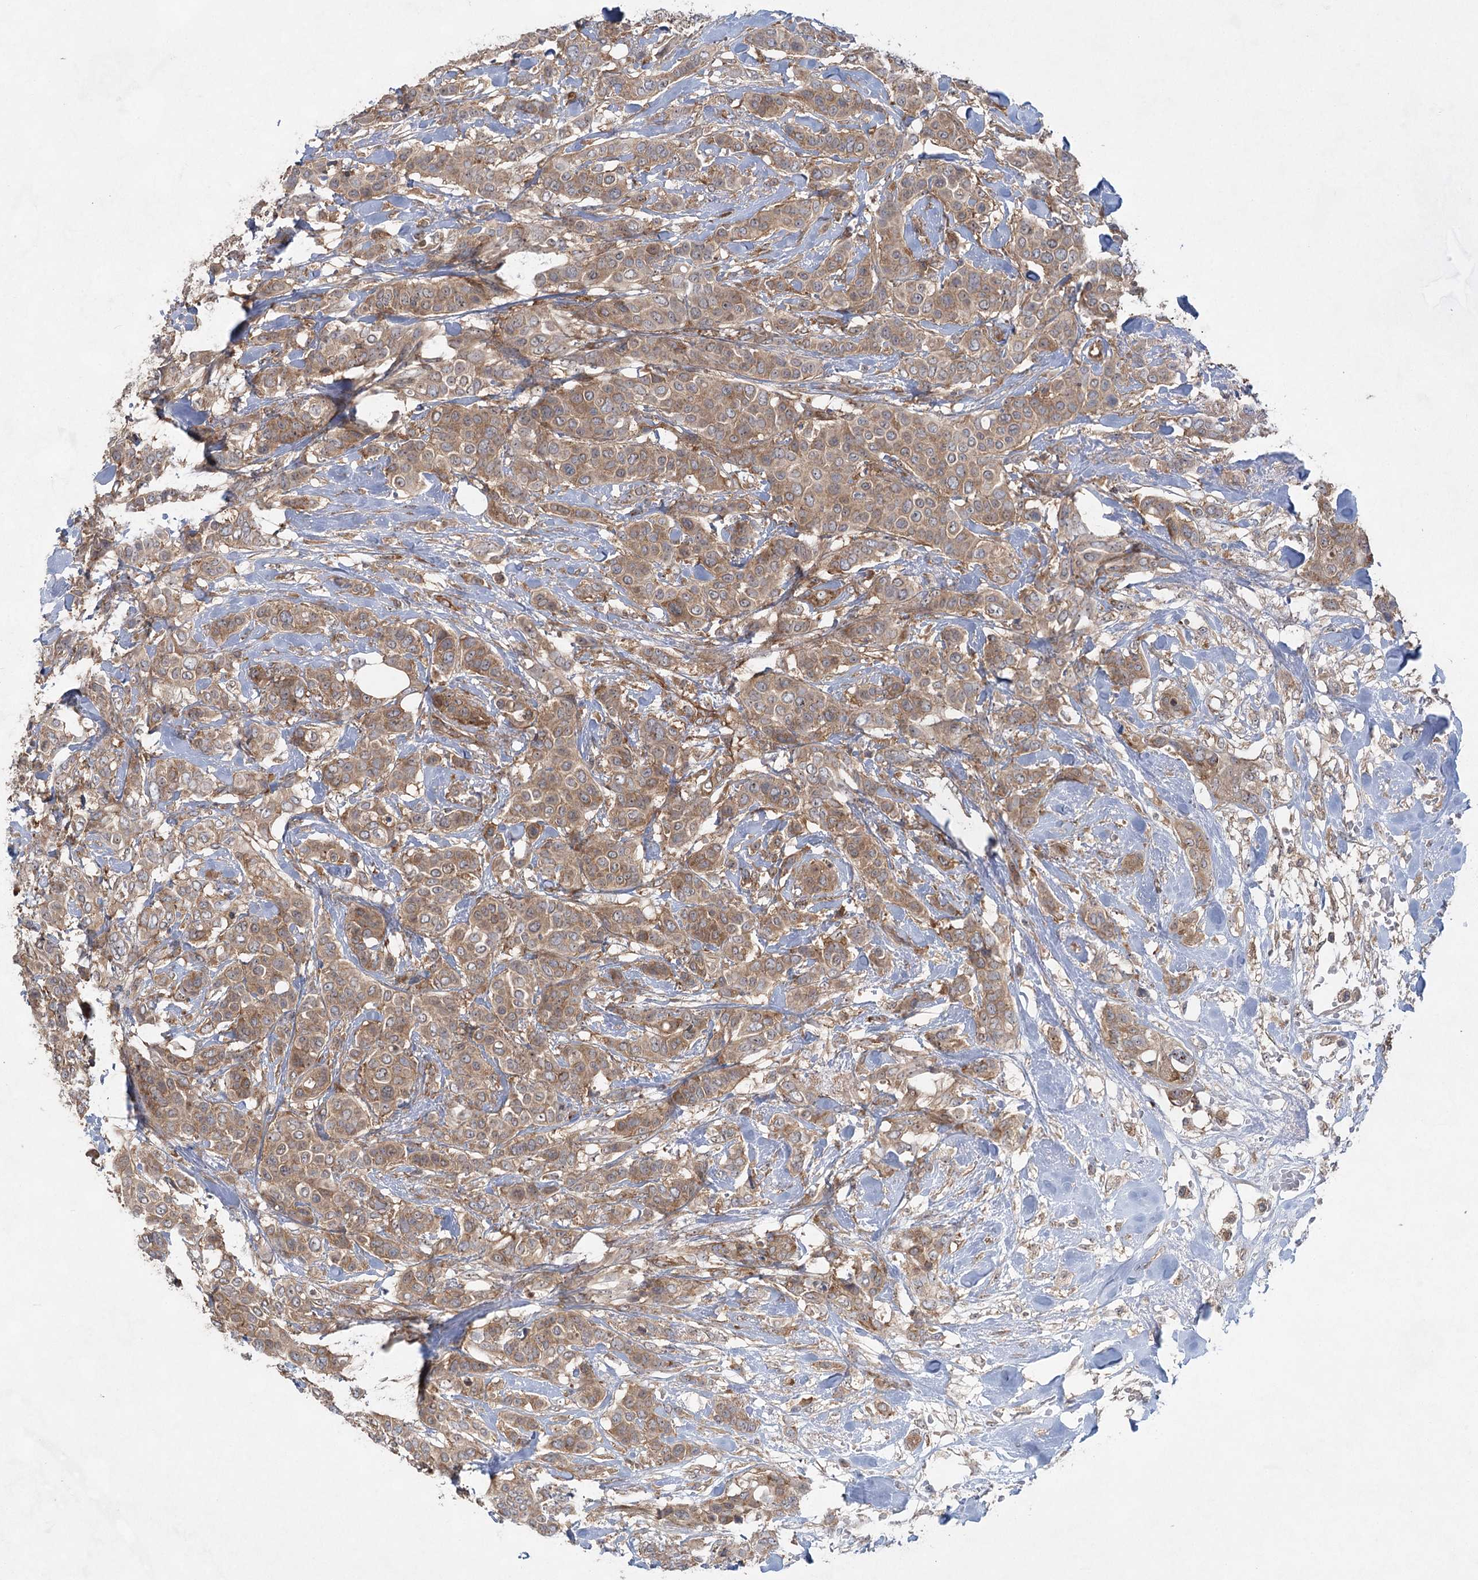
{"staining": {"intensity": "moderate", "quantity": ">75%", "location": "cytoplasmic/membranous"}, "tissue": "breast cancer", "cell_type": "Tumor cells", "image_type": "cancer", "snomed": [{"axis": "morphology", "description": "Lobular carcinoma"}, {"axis": "topography", "description": "Breast"}], "caption": "Moderate cytoplasmic/membranous protein positivity is identified in approximately >75% of tumor cells in breast cancer.", "gene": "EIF3A", "patient": {"sex": "female", "age": 51}}